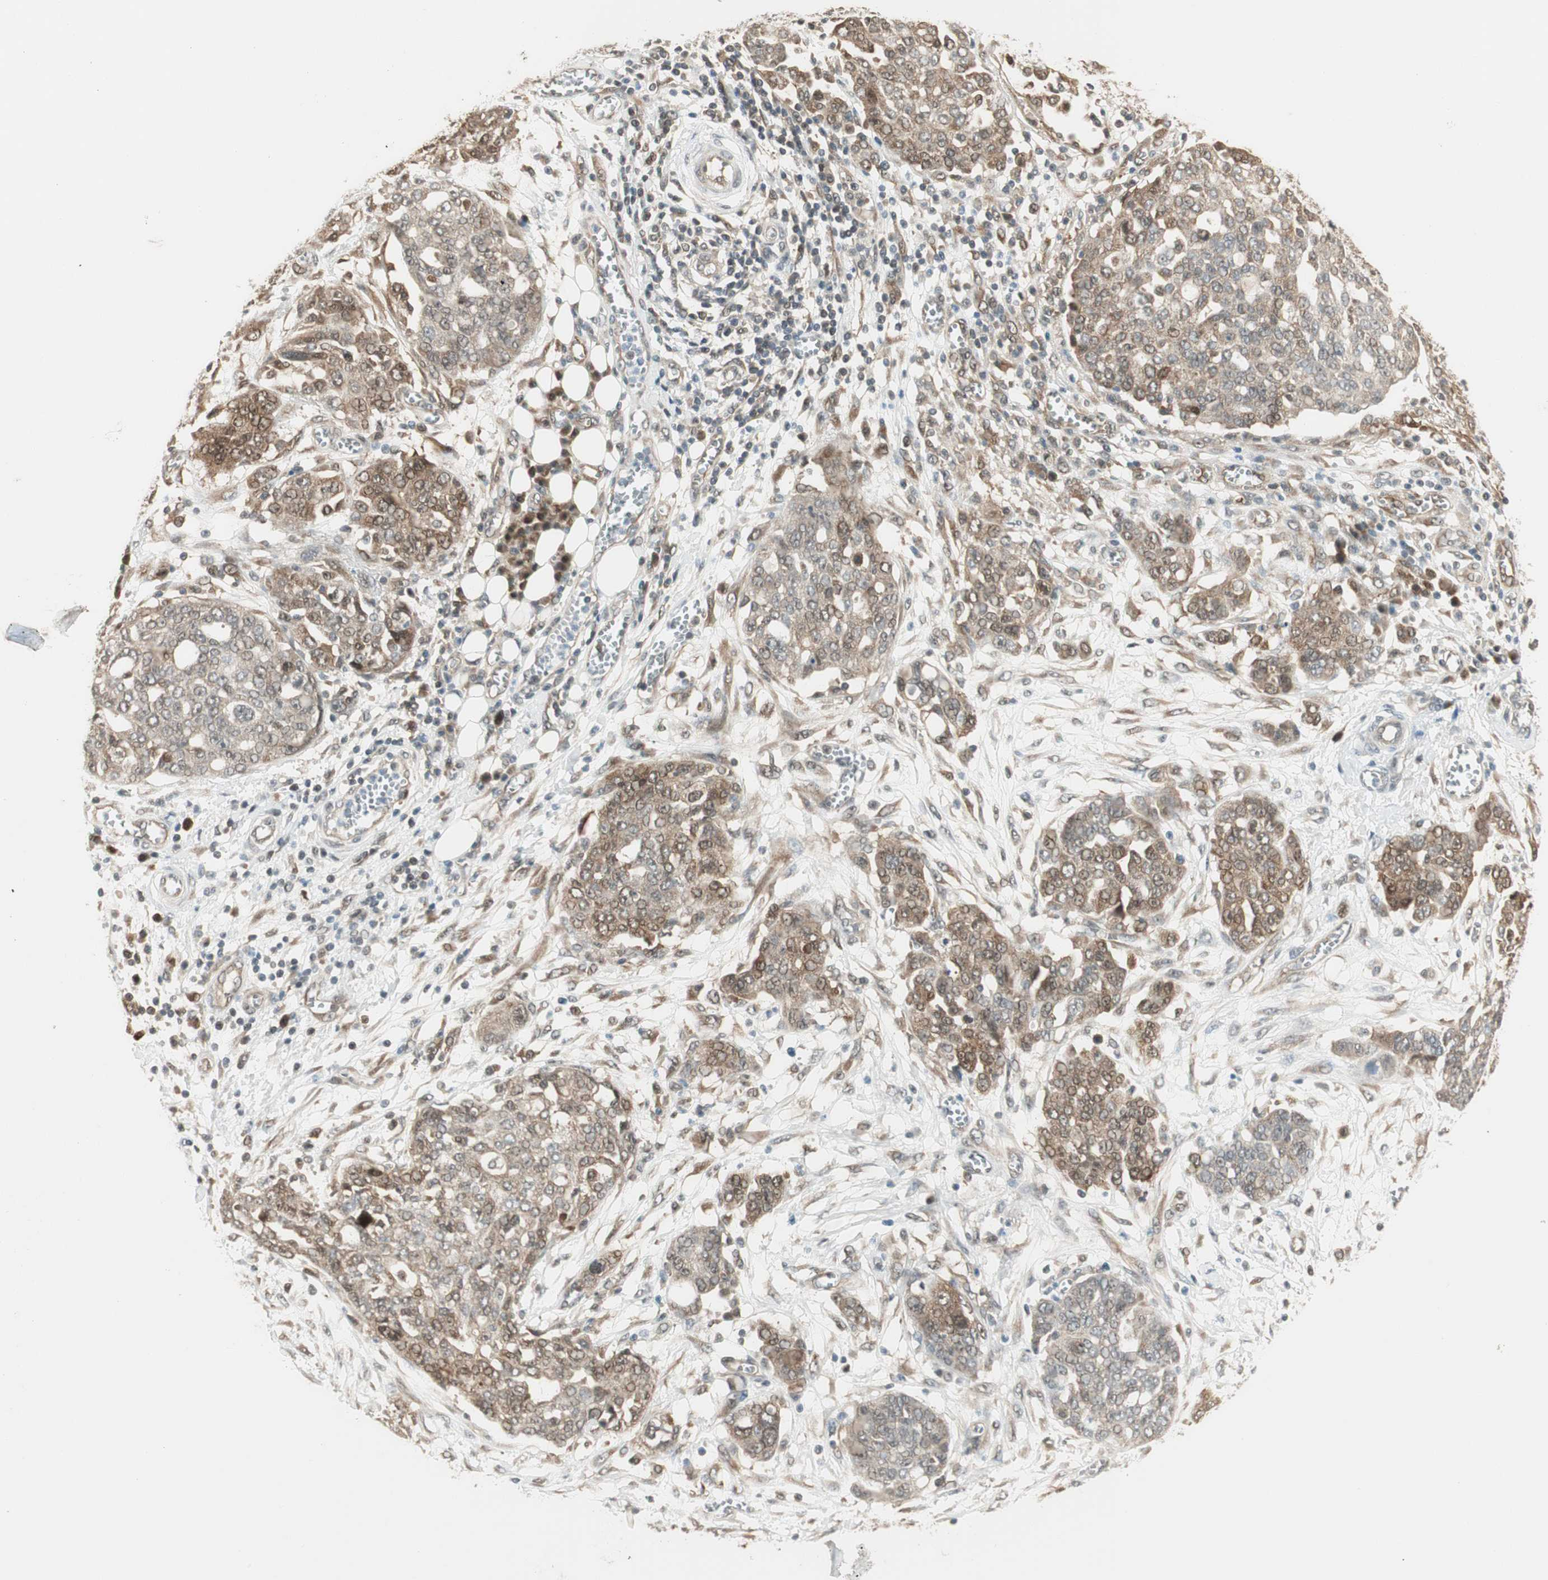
{"staining": {"intensity": "weak", "quantity": "25%-75%", "location": "cytoplasmic/membranous"}, "tissue": "ovarian cancer", "cell_type": "Tumor cells", "image_type": "cancer", "snomed": [{"axis": "morphology", "description": "Cystadenocarcinoma, serous, NOS"}, {"axis": "topography", "description": "Soft tissue"}, {"axis": "topography", "description": "Ovary"}], "caption": "High-power microscopy captured an immunohistochemistry micrograph of ovarian cancer, revealing weak cytoplasmic/membranous expression in approximately 25%-75% of tumor cells. (DAB (3,3'-diaminobenzidine) IHC with brightfield microscopy, high magnification).", "gene": "IPO5", "patient": {"sex": "female", "age": 57}}